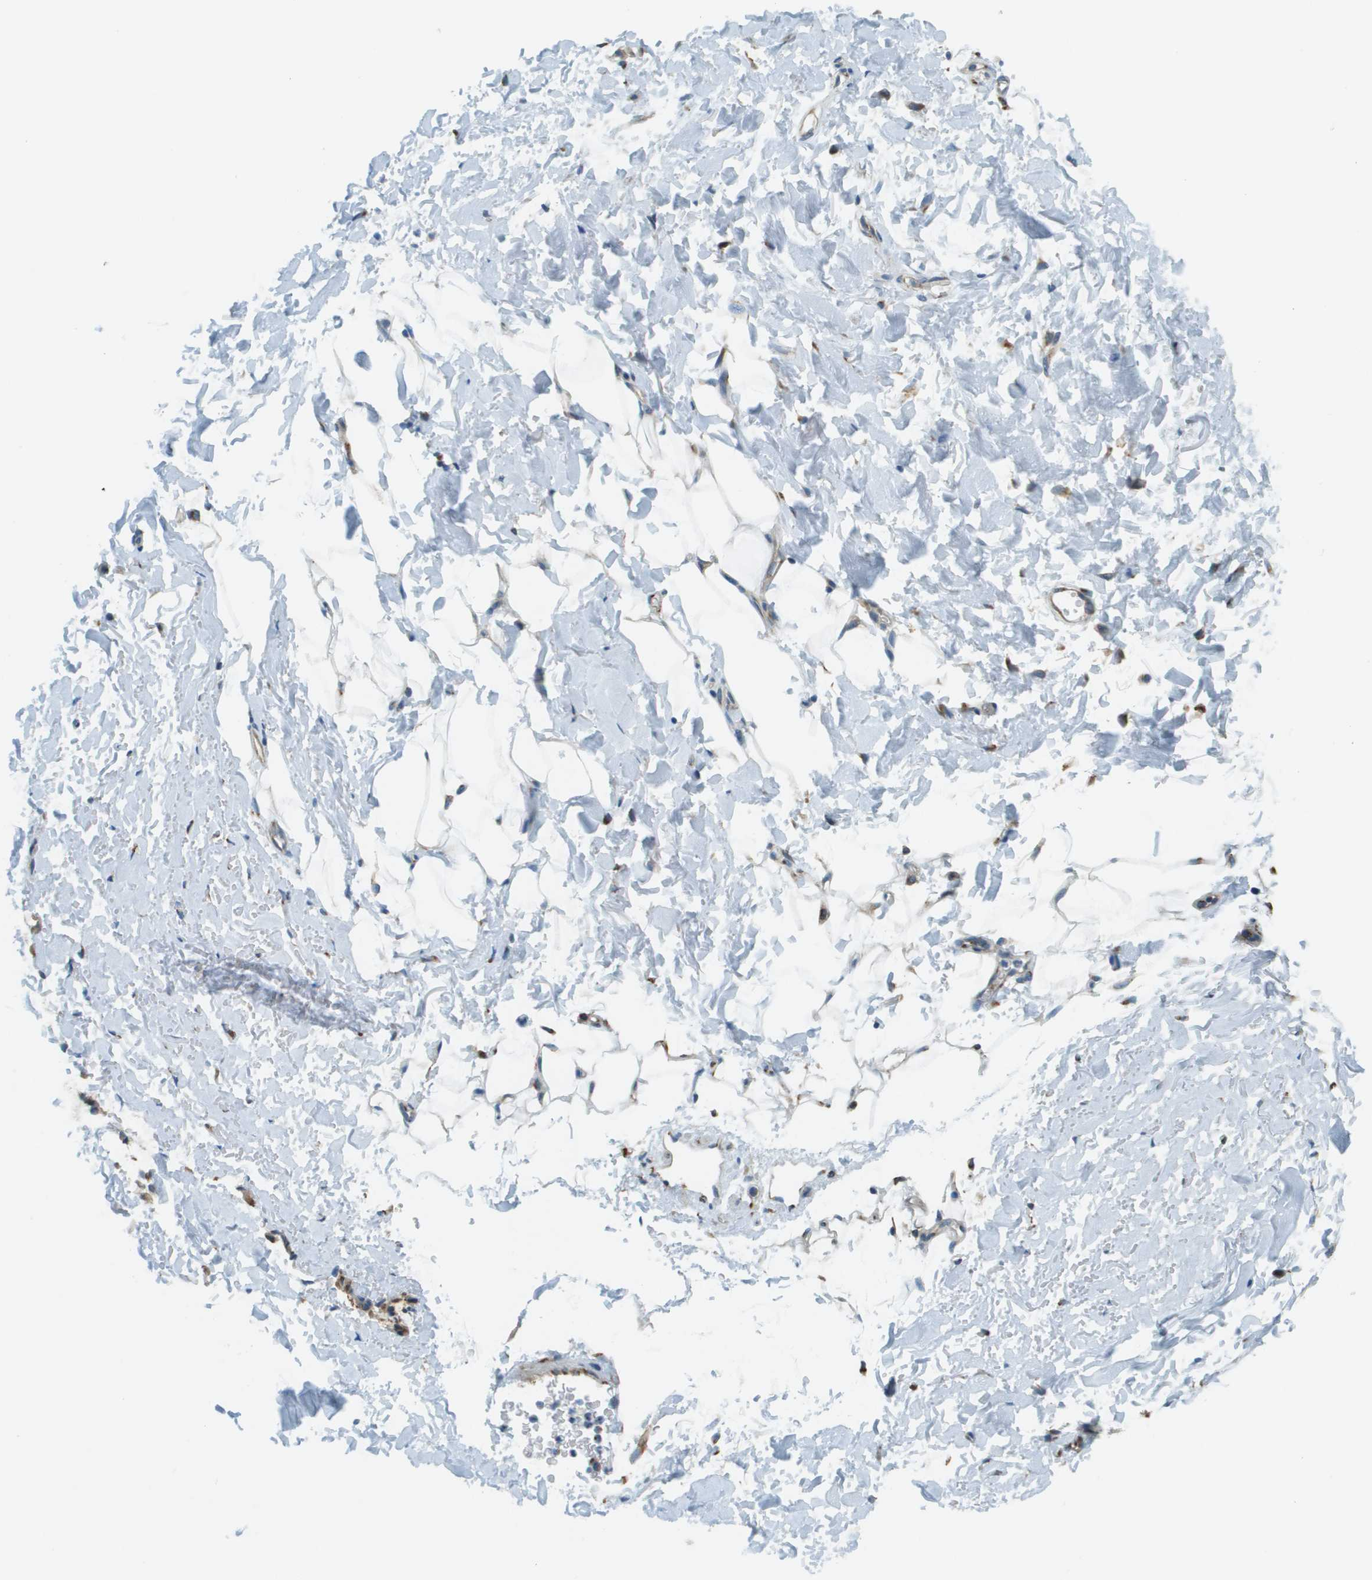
{"staining": {"intensity": "negative", "quantity": "none", "location": "none"}, "tissue": "adipose tissue", "cell_type": "Adipocytes", "image_type": "normal", "snomed": [{"axis": "morphology", "description": "Normal tissue, NOS"}, {"axis": "topography", "description": "Cartilage tissue"}, {"axis": "topography", "description": "Bronchus"}], "caption": "Protein analysis of normal adipose tissue shows no significant expression in adipocytes. (IHC, brightfield microscopy, high magnification).", "gene": "ACBD3", "patient": {"sex": "female", "age": 73}}